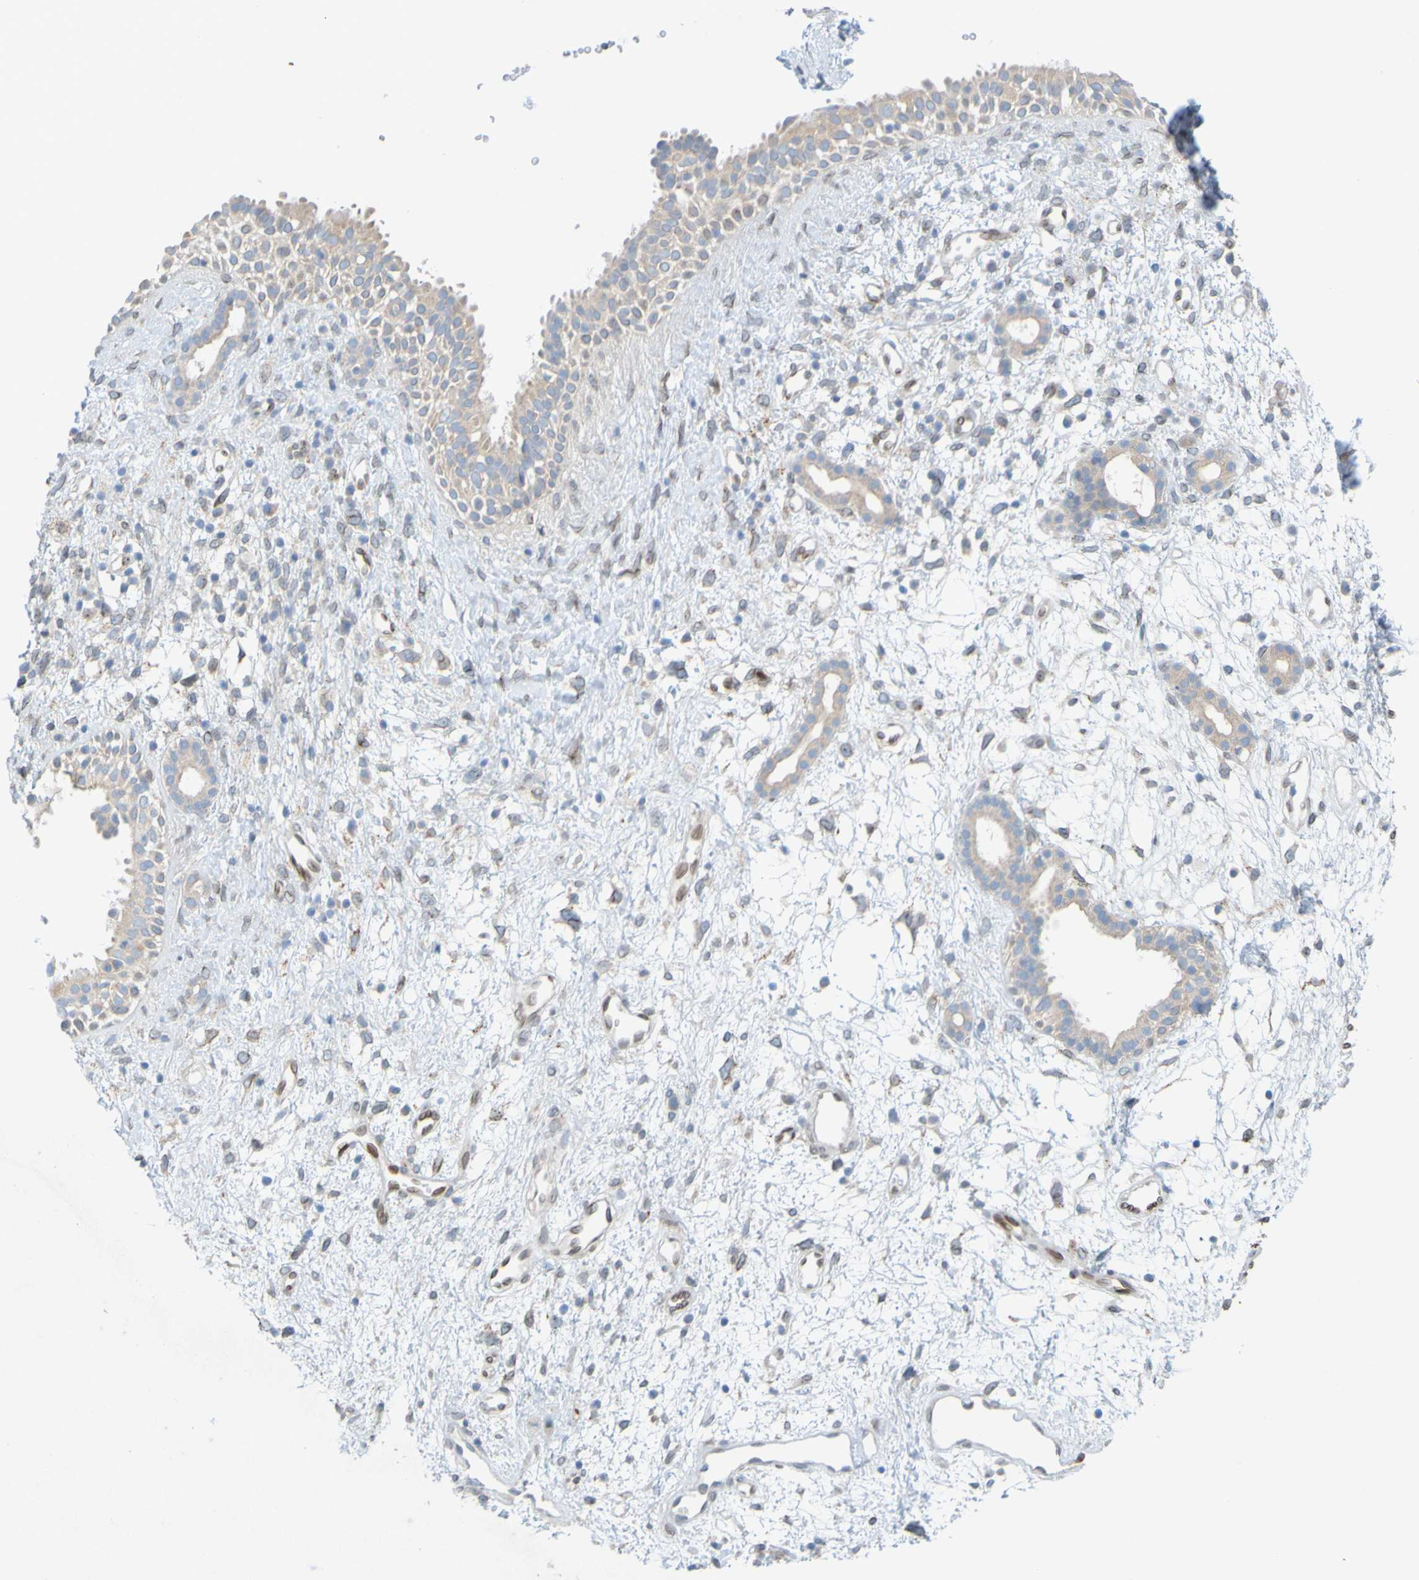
{"staining": {"intensity": "weak", "quantity": ">75%", "location": "cytoplasmic/membranous"}, "tissue": "nasopharynx", "cell_type": "Respiratory epithelial cells", "image_type": "normal", "snomed": [{"axis": "morphology", "description": "Normal tissue, NOS"}, {"axis": "topography", "description": "Nasopharynx"}], "caption": "Nasopharynx stained with IHC reveals weak cytoplasmic/membranous staining in about >75% of respiratory epithelial cells.", "gene": "MAG", "patient": {"sex": "male", "age": 22}}